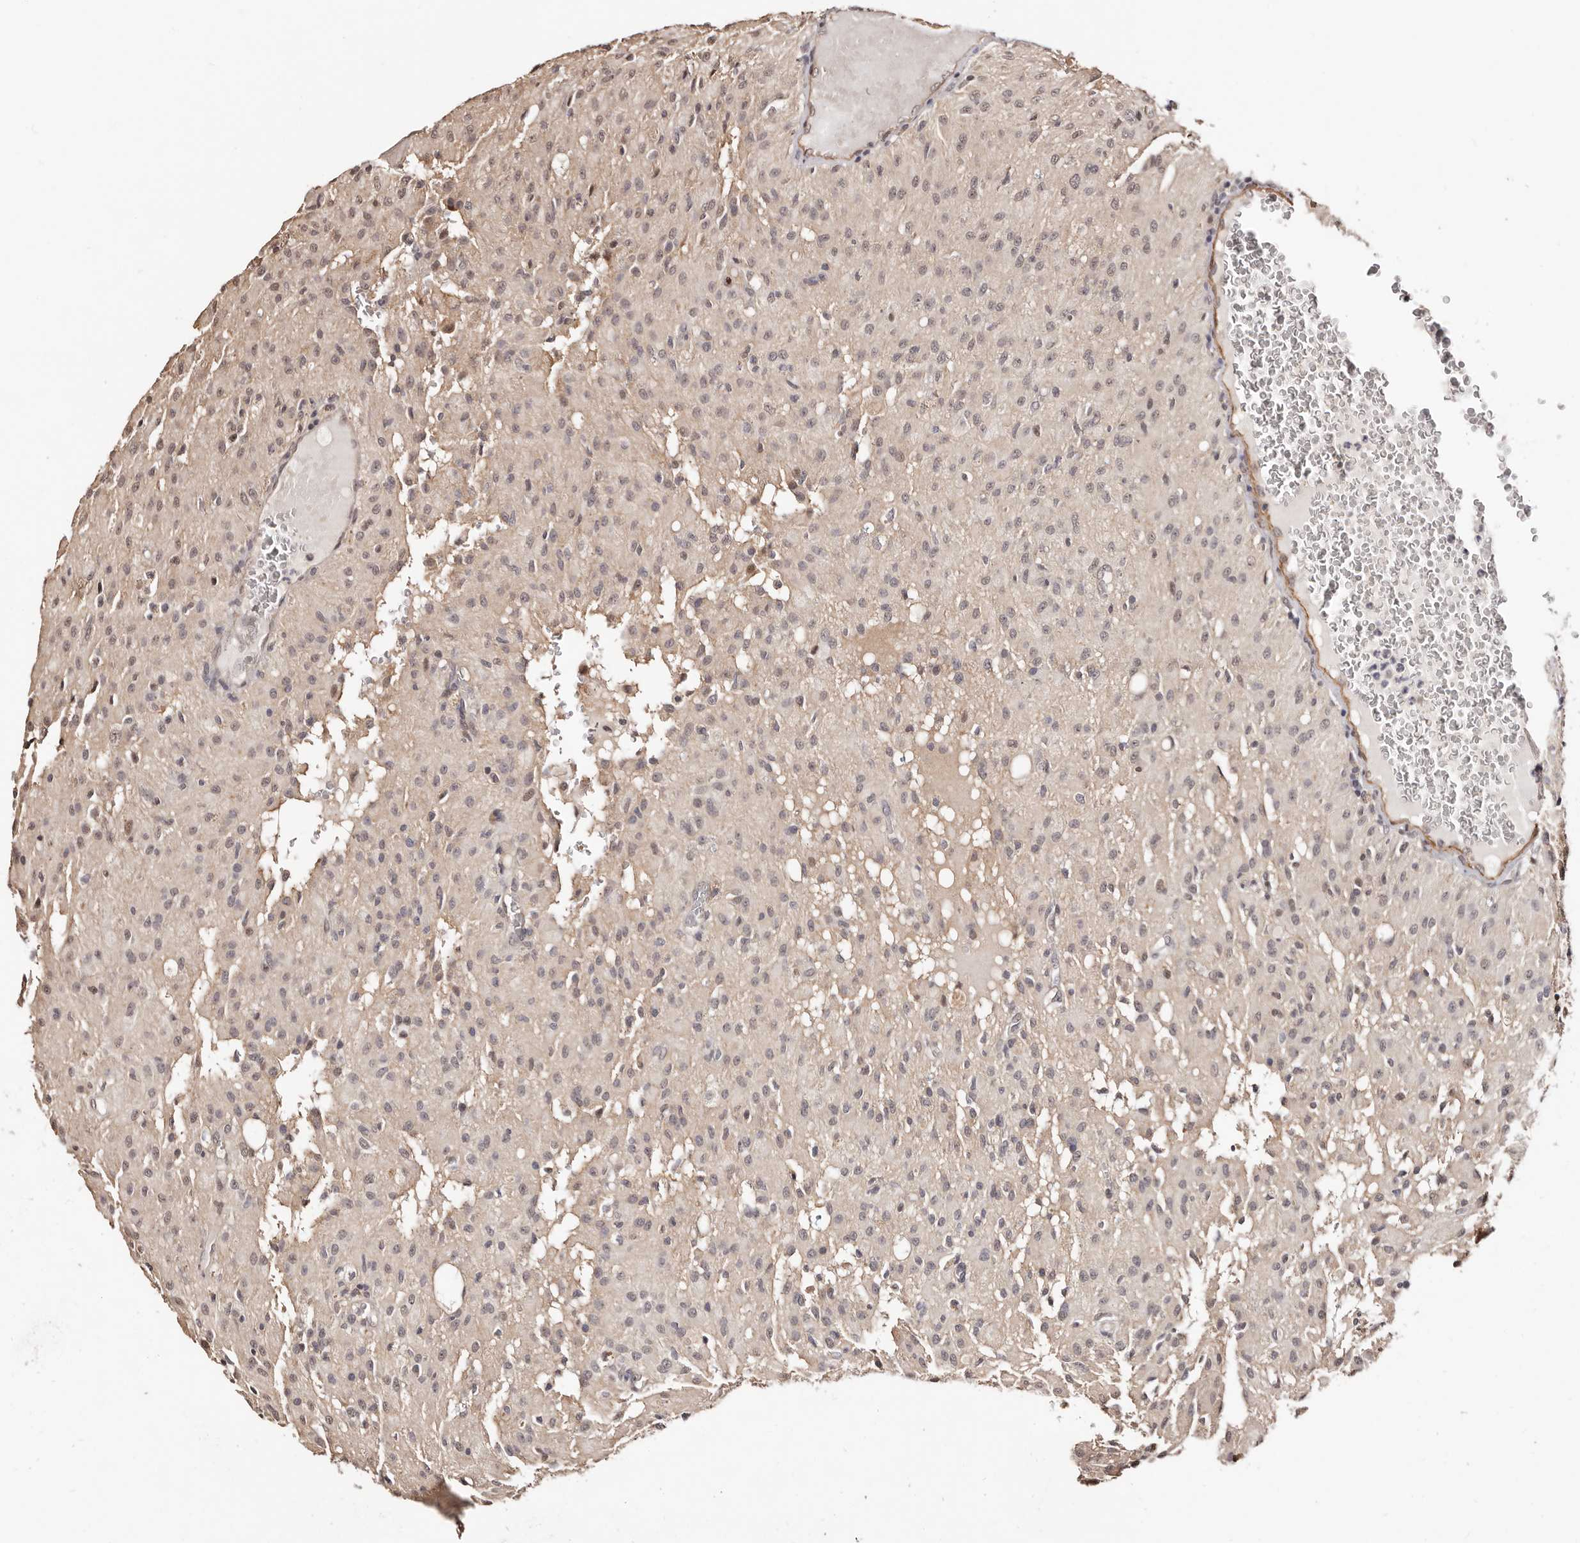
{"staining": {"intensity": "negative", "quantity": "none", "location": "none"}, "tissue": "glioma", "cell_type": "Tumor cells", "image_type": "cancer", "snomed": [{"axis": "morphology", "description": "Glioma, malignant, High grade"}, {"axis": "topography", "description": "Brain"}], "caption": "Immunohistochemical staining of glioma demonstrates no significant expression in tumor cells.", "gene": "TRIP13", "patient": {"sex": "female", "age": 59}}